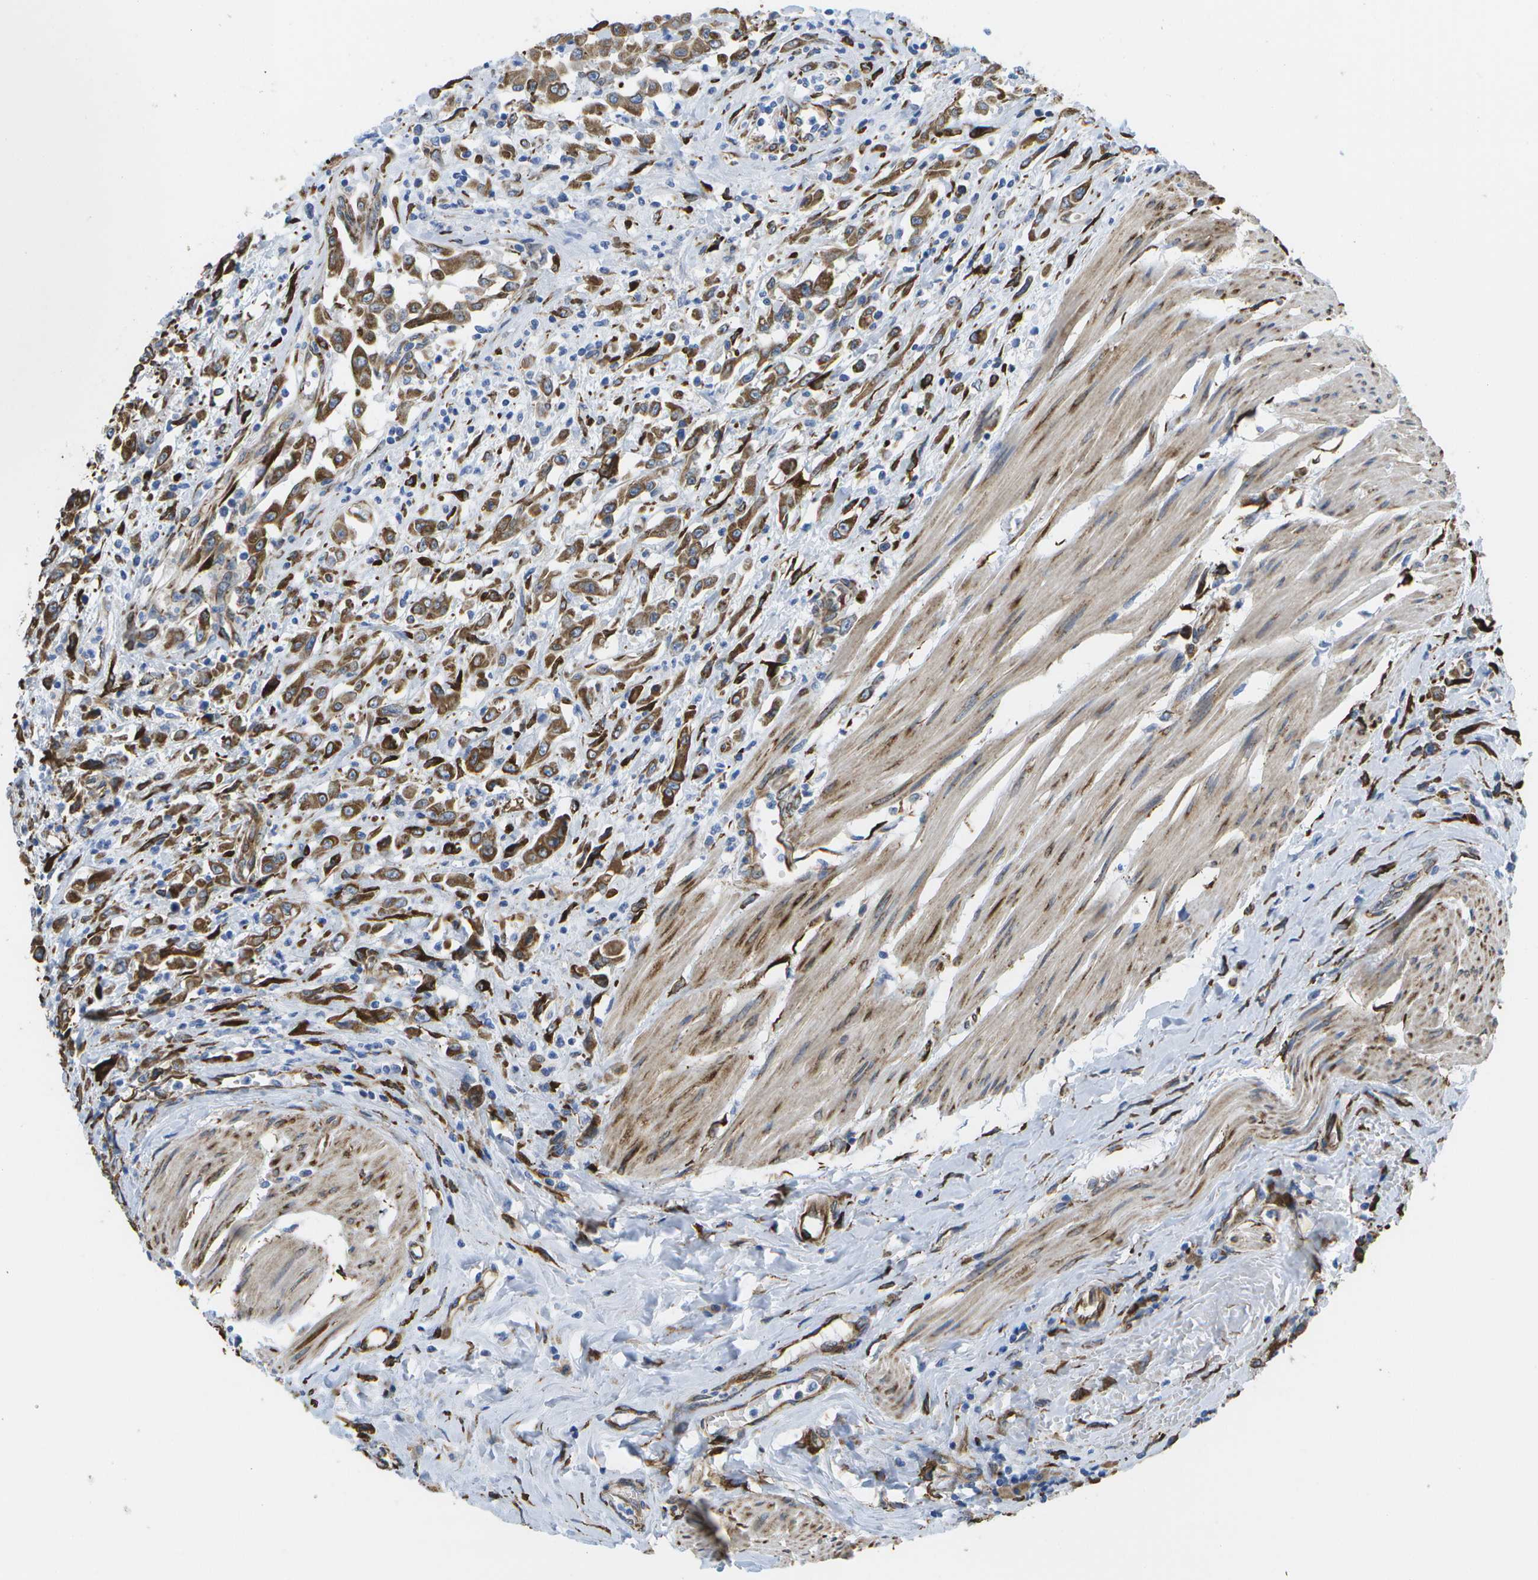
{"staining": {"intensity": "moderate", "quantity": ">75%", "location": "cytoplasmic/membranous"}, "tissue": "urothelial cancer", "cell_type": "Tumor cells", "image_type": "cancer", "snomed": [{"axis": "morphology", "description": "Urothelial carcinoma, High grade"}, {"axis": "topography", "description": "Urinary bladder"}], "caption": "High-grade urothelial carcinoma stained with a protein marker reveals moderate staining in tumor cells.", "gene": "ZDHHC17", "patient": {"sex": "male", "age": 46}}